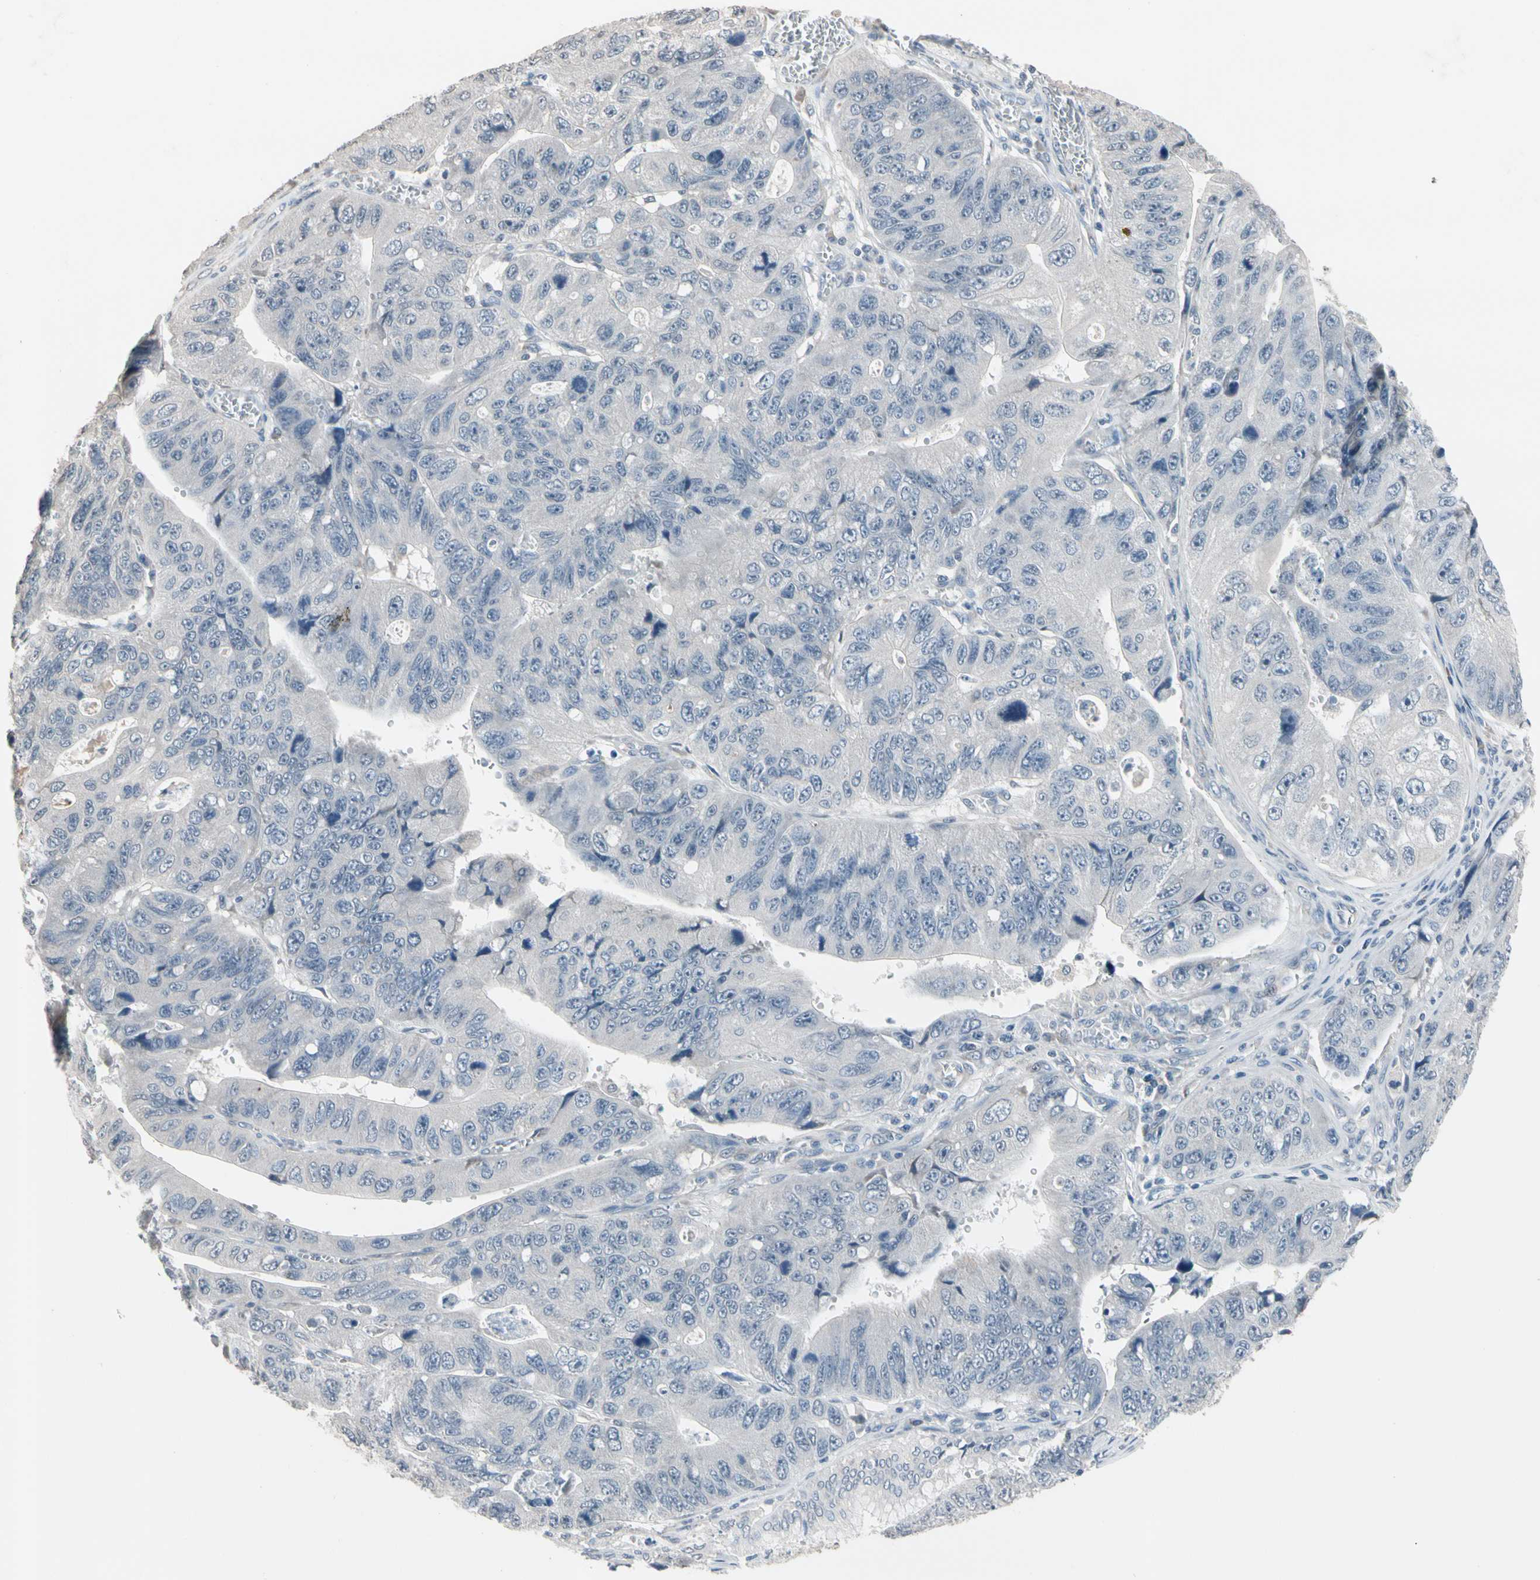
{"staining": {"intensity": "weak", "quantity": "<25%", "location": "cytoplasmic/membranous"}, "tissue": "stomach cancer", "cell_type": "Tumor cells", "image_type": "cancer", "snomed": [{"axis": "morphology", "description": "Adenocarcinoma, NOS"}, {"axis": "topography", "description": "Stomach"}], "caption": "An image of stomach cancer (adenocarcinoma) stained for a protein exhibits no brown staining in tumor cells. (IHC, brightfield microscopy, high magnification).", "gene": "SV2A", "patient": {"sex": "male", "age": 59}}